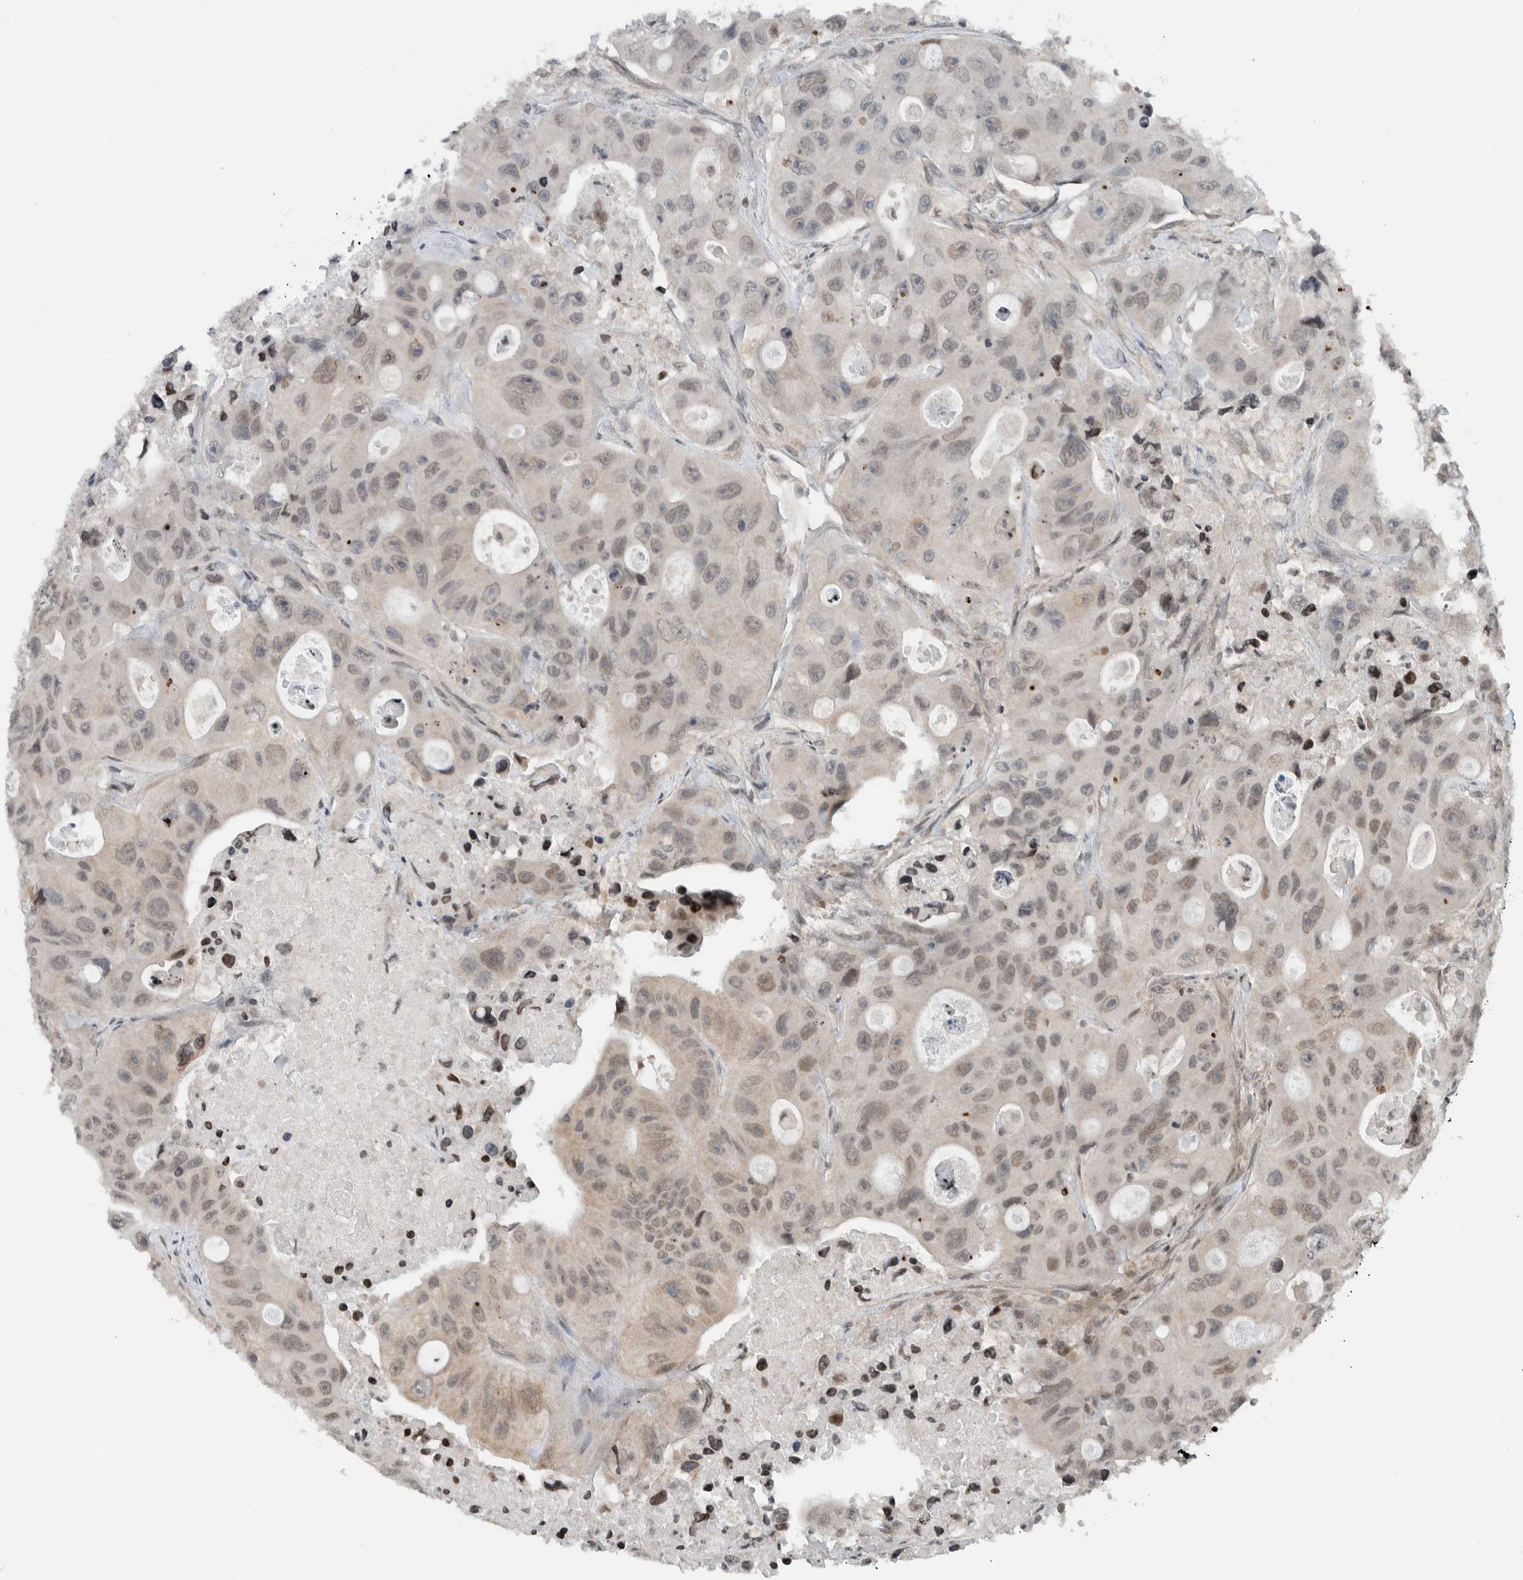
{"staining": {"intensity": "weak", "quantity": "25%-75%", "location": "nuclear"}, "tissue": "colorectal cancer", "cell_type": "Tumor cells", "image_type": "cancer", "snomed": [{"axis": "morphology", "description": "Adenocarcinoma, NOS"}, {"axis": "topography", "description": "Colon"}], "caption": "Colorectal adenocarcinoma stained with DAB IHC shows low levels of weak nuclear expression in approximately 25%-75% of tumor cells.", "gene": "NPLOC4", "patient": {"sex": "female", "age": 46}}